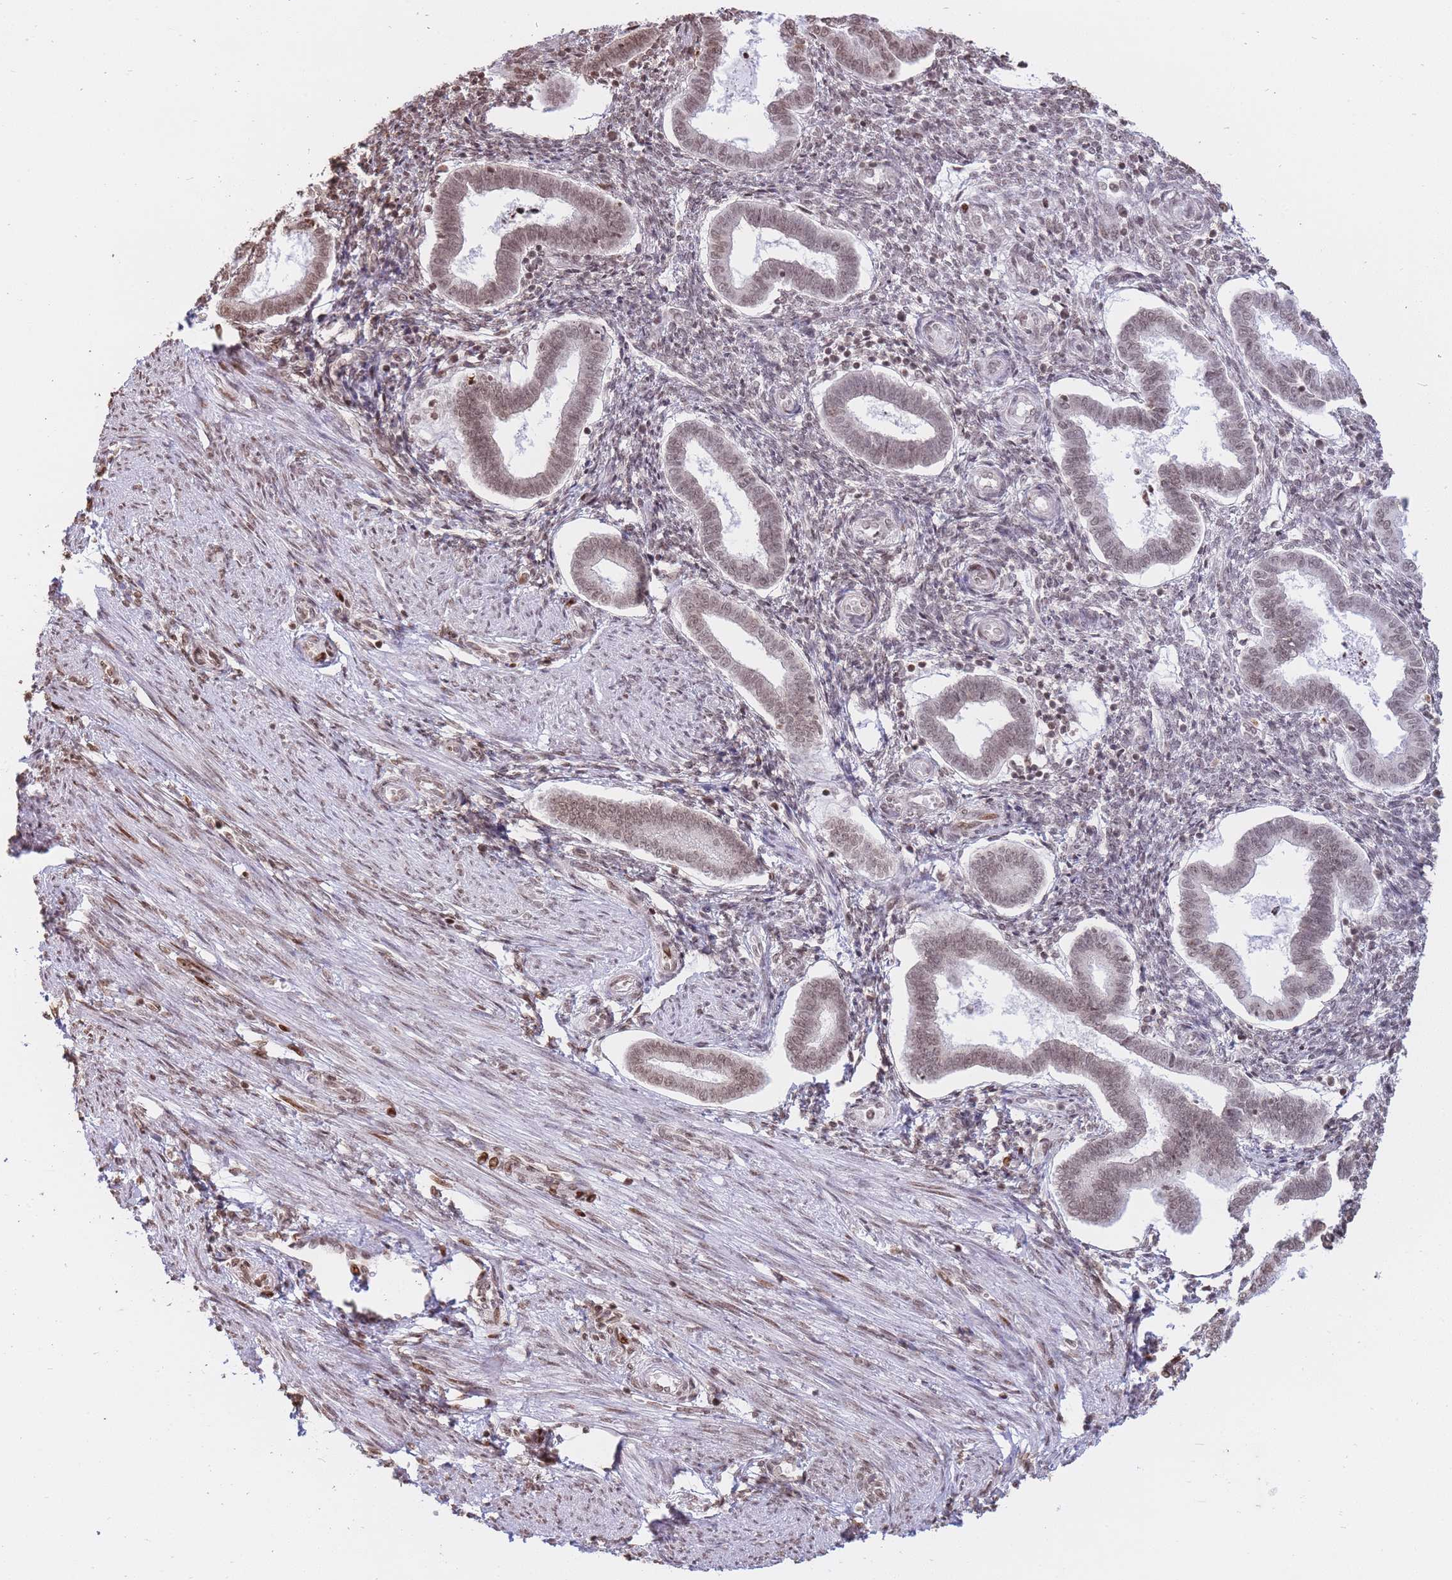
{"staining": {"intensity": "moderate", "quantity": ">75%", "location": "nuclear"}, "tissue": "endometrium", "cell_type": "Cells in endometrial stroma", "image_type": "normal", "snomed": [{"axis": "morphology", "description": "Normal tissue, NOS"}, {"axis": "topography", "description": "Endometrium"}], "caption": "Protein expression analysis of benign endometrium demonstrates moderate nuclear staining in approximately >75% of cells in endometrial stroma.", "gene": "SHISAL1", "patient": {"sex": "female", "age": 24}}